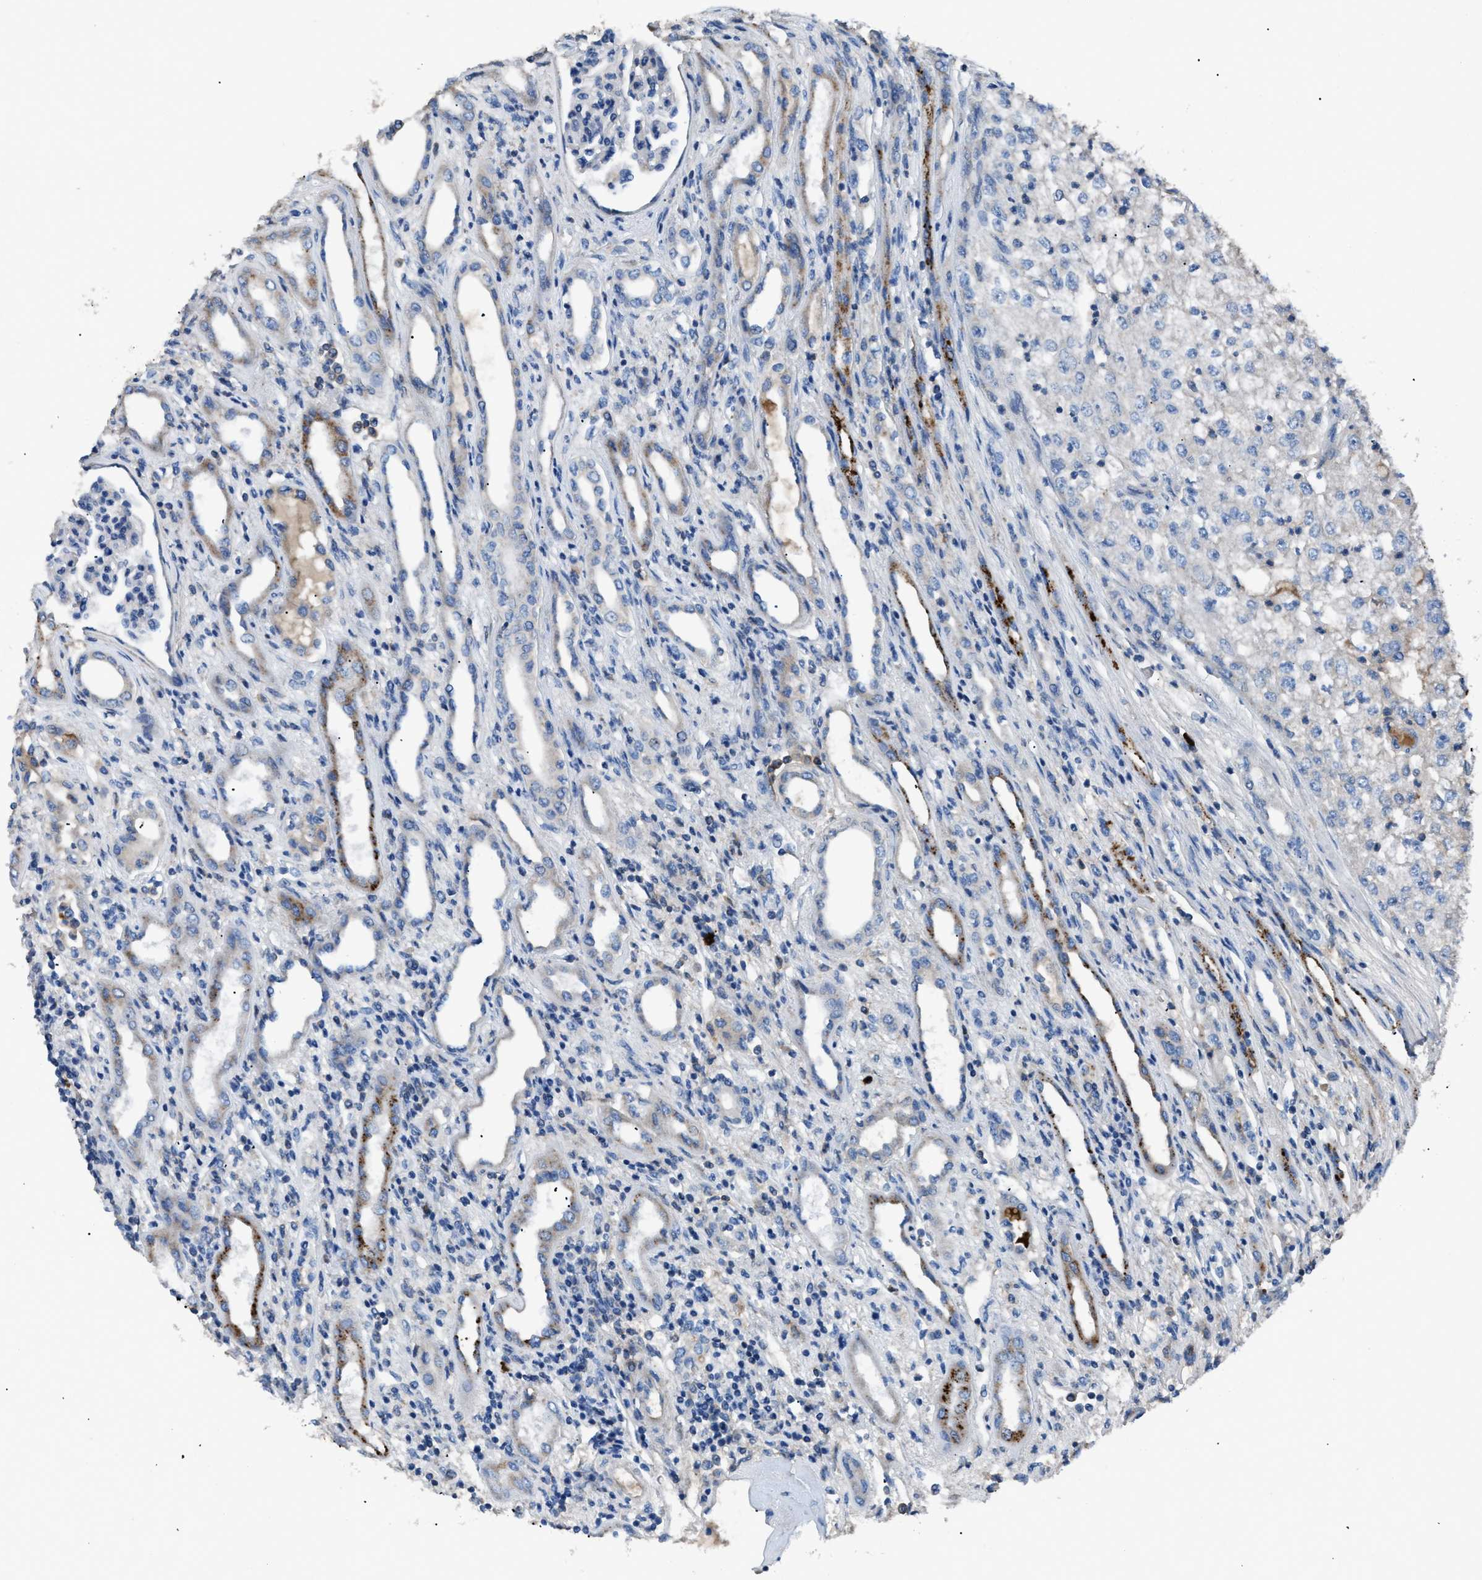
{"staining": {"intensity": "negative", "quantity": "none", "location": "none"}, "tissue": "renal cancer", "cell_type": "Tumor cells", "image_type": "cancer", "snomed": [{"axis": "morphology", "description": "Adenocarcinoma, NOS"}, {"axis": "topography", "description": "Kidney"}], "caption": "This is an immunohistochemistry photomicrograph of human renal cancer. There is no positivity in tumor cells.", "gene": "SGCZ", "patient": {"sex": "female", "age": 54}}